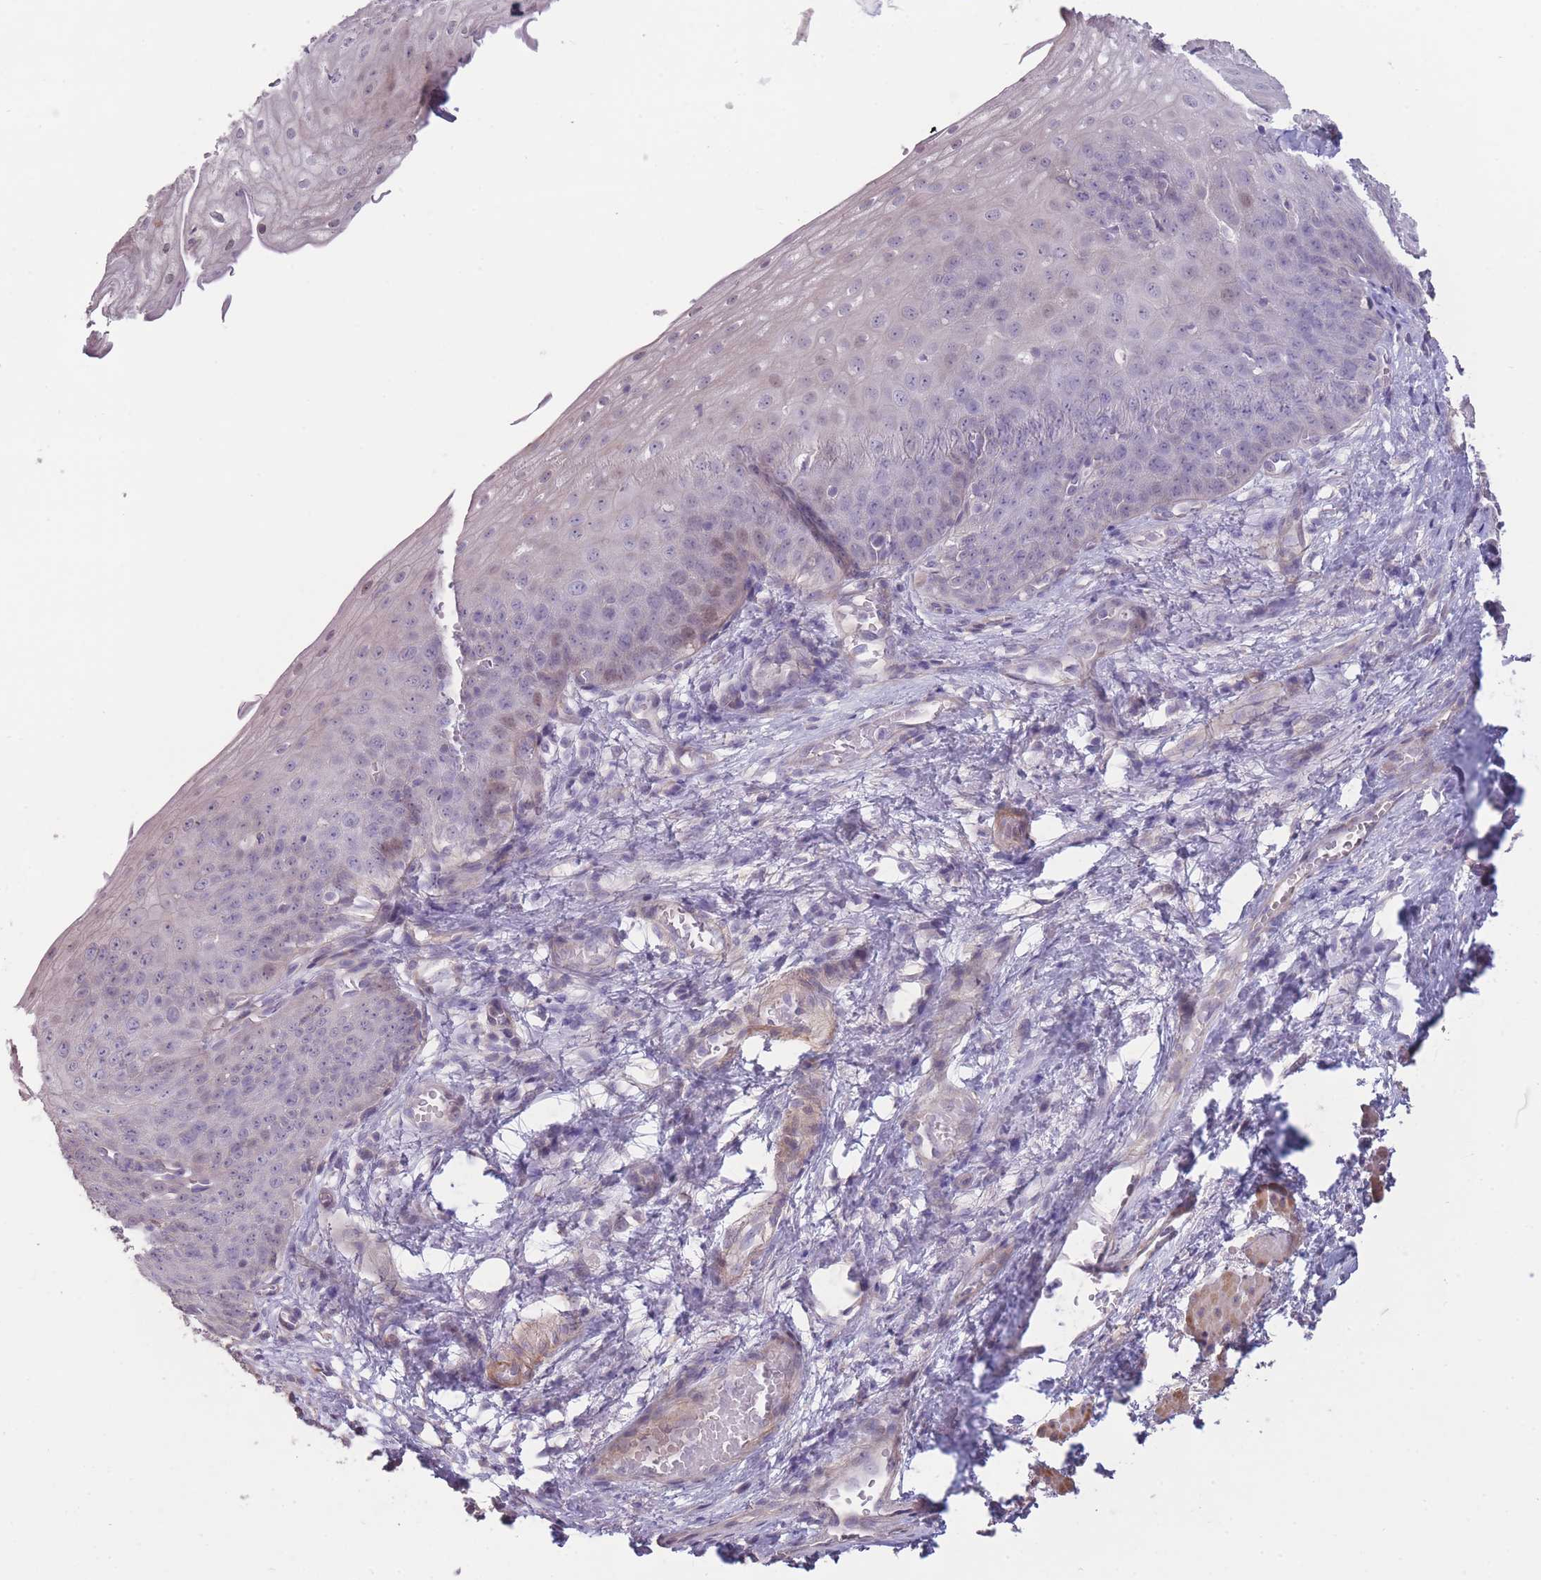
{"staining": {"intensity": "weak", "quantity": "<25%", "location": "nuclear"}, "tissue": "esophagus", "cell_type": "Squamous epithelial cells", "image_type": "normal", "snomed": [{"axis": "morphology", "description": "Normal tissue, NOS"}, {"axis": "topography", "description": "Esophagus"}], "caption": "The image exhibits no significant positivity in squamous epithelial cells of esophagus.", "gene": "RSPH10B2", "patient": {"sex": "male", "age": 71}}